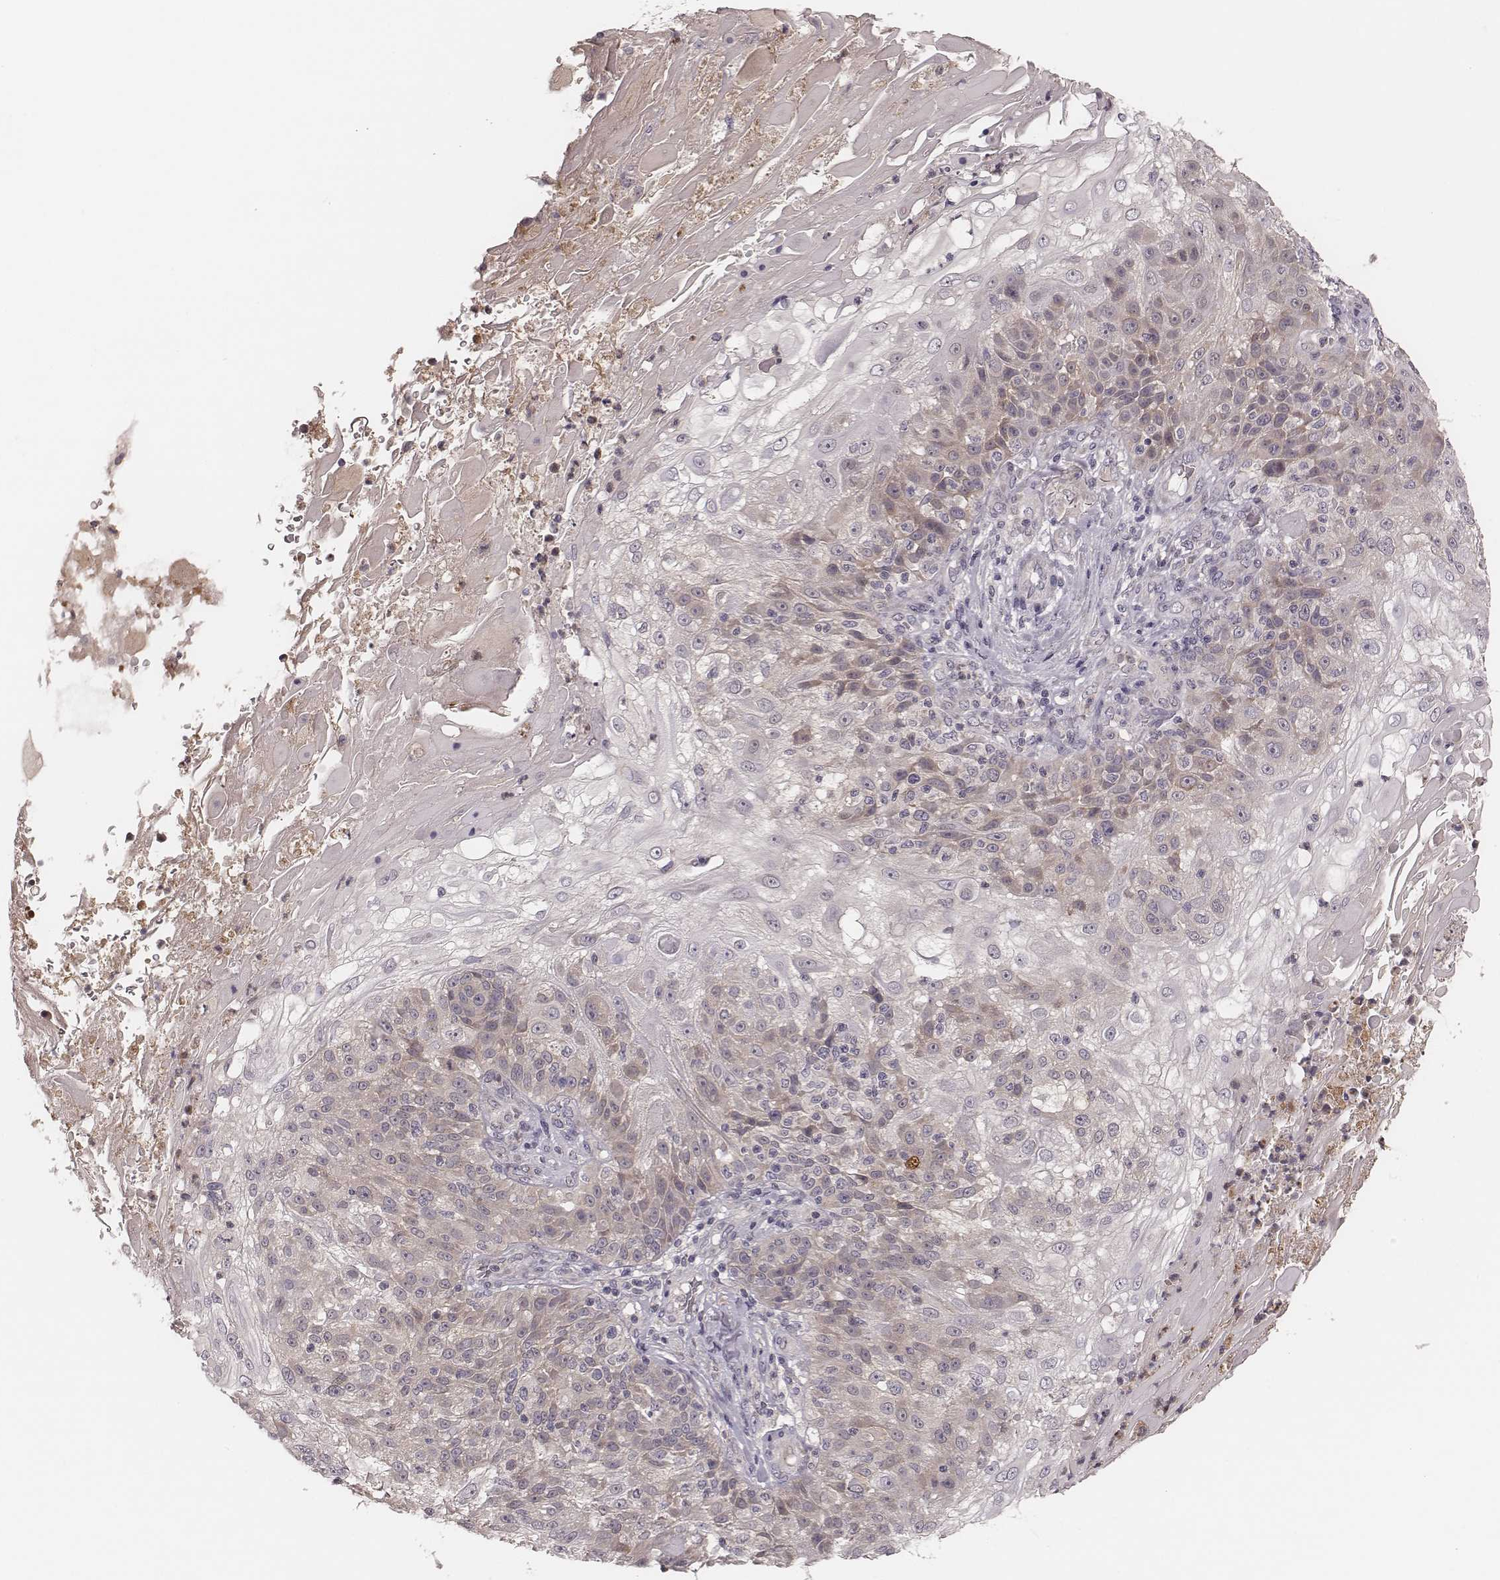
{"staining": {"intensity": "weak", "quantity": "25%-75%", "location": "cytoplasmic/membranous"}, "tissue": "skin cancer", "cell_type": "Tumor cells", "image_type": "cancer", "snomed": [{"axis": "morphology", "description": "Normal tissue, NOS"}, {"axis": "morphology", "description": "Squamous cell carcinoma, NOS"}, {"axis": "topography", "description": "Skin"}], "caption": "Approximately 25%-75% of tumor cells in human skin cancer reveal weak cytoplasmic/membranous protein staining as visualized by brown immunohistochemical staining.", "gene": "P2RX5", "patient": {"sex": "female", "age": 83}}